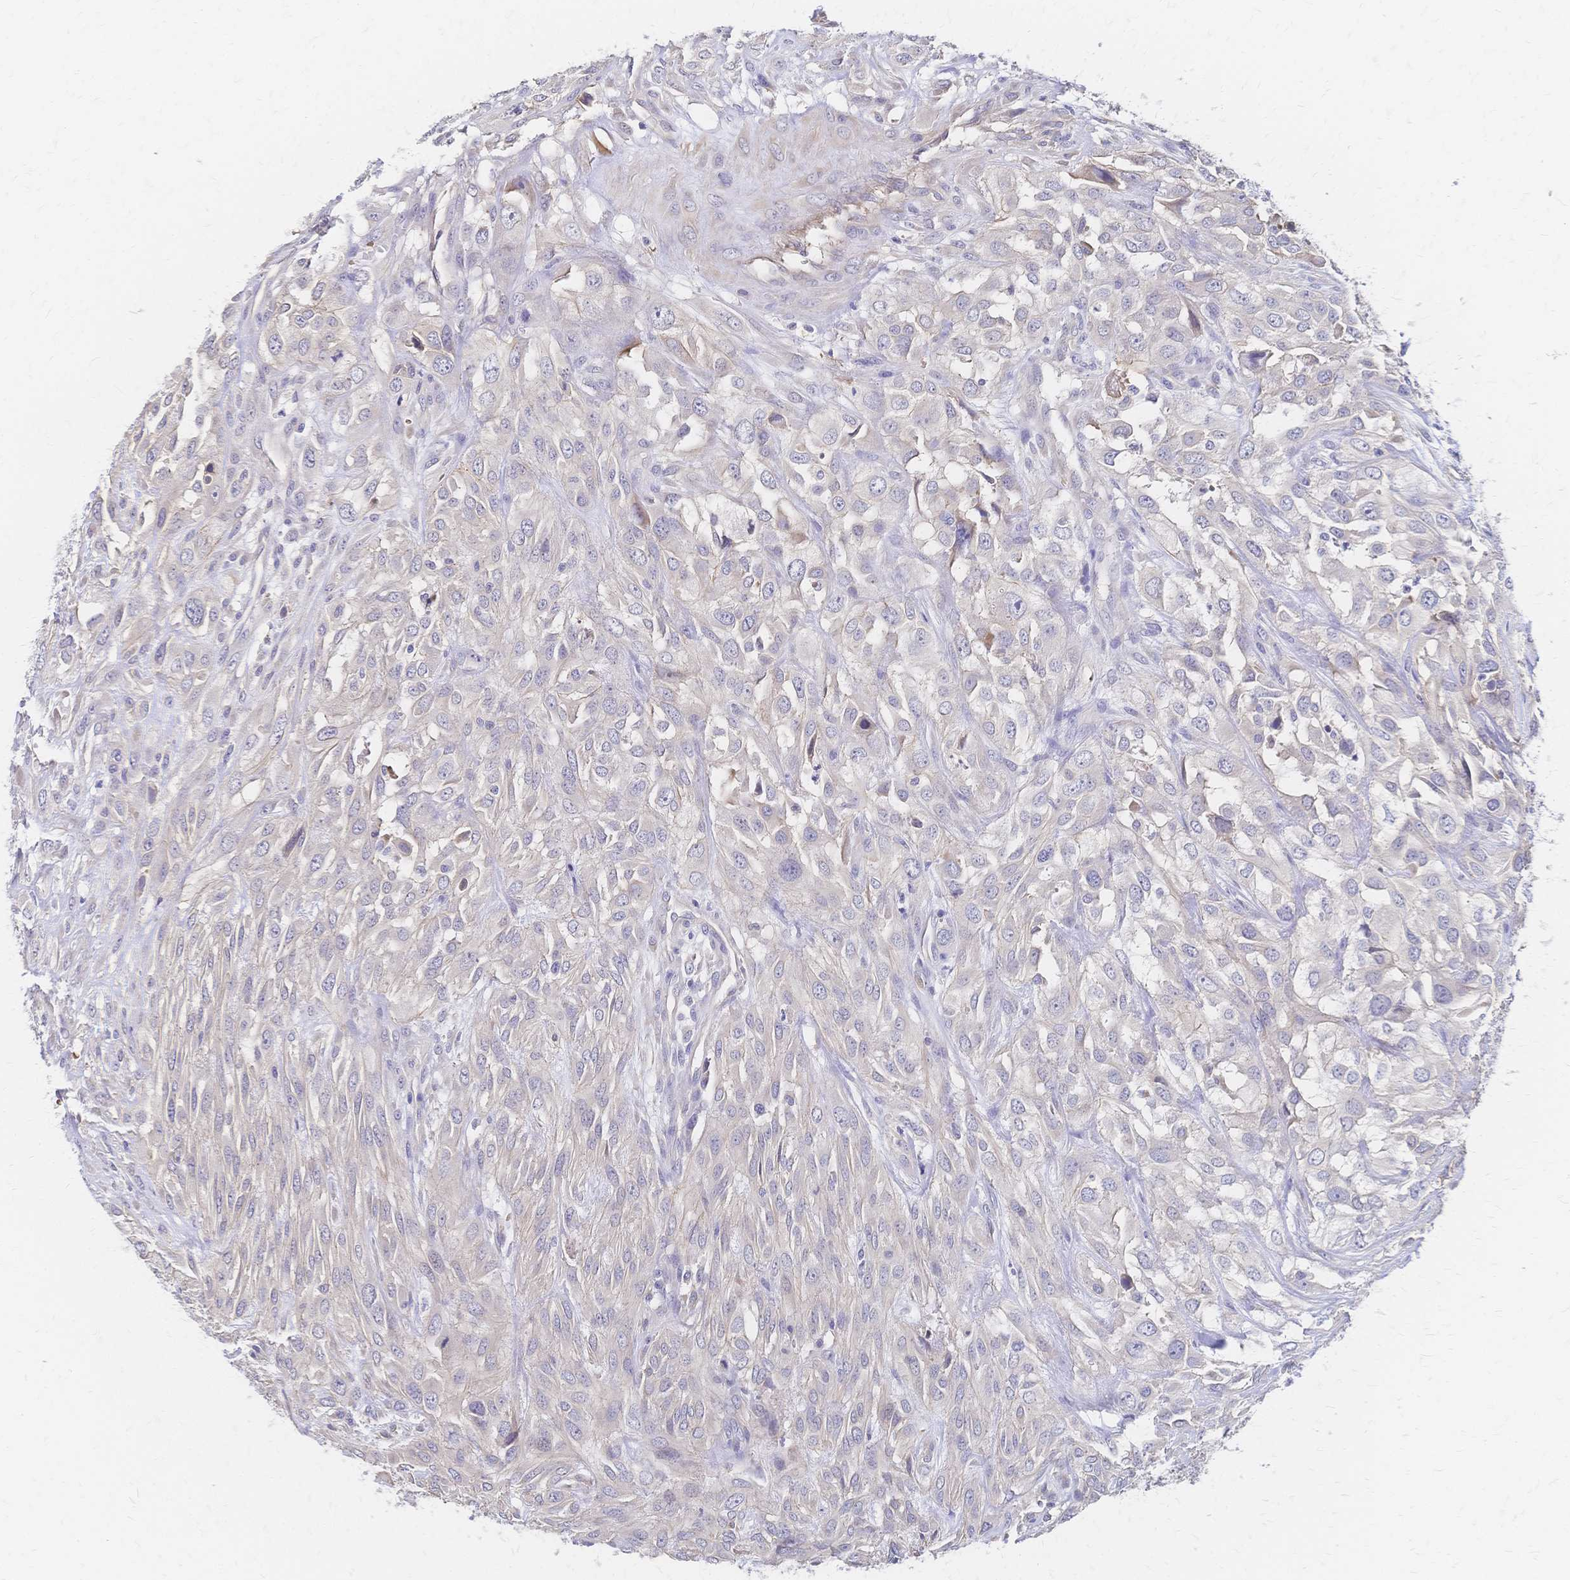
{"staining": {"intensity": "negative", "quantity": "none", "location": "none"}, "tissue": "urothelial cancer", "cell_type": "Tumor cells", "image_type": "cancer", "snomed": [{"axis": "morphology", "description": "Urothelial carcinoma, High grade"}, {"axis": "topography", "description": "Urinary bladder"}], "caption": "DAB (3,3'-diaminobenzidine) immunohistochemical staining of urothelial carcinoma (high-grade) exhibits no significant expression in tumor cells. (DAB (3,3'-diaminobenzidine) immunohistochemistry visualized using brightfield microscopy, high magnification).", "gene": "SLC5A1", "patient": {"sex": "male", "age": 67}}